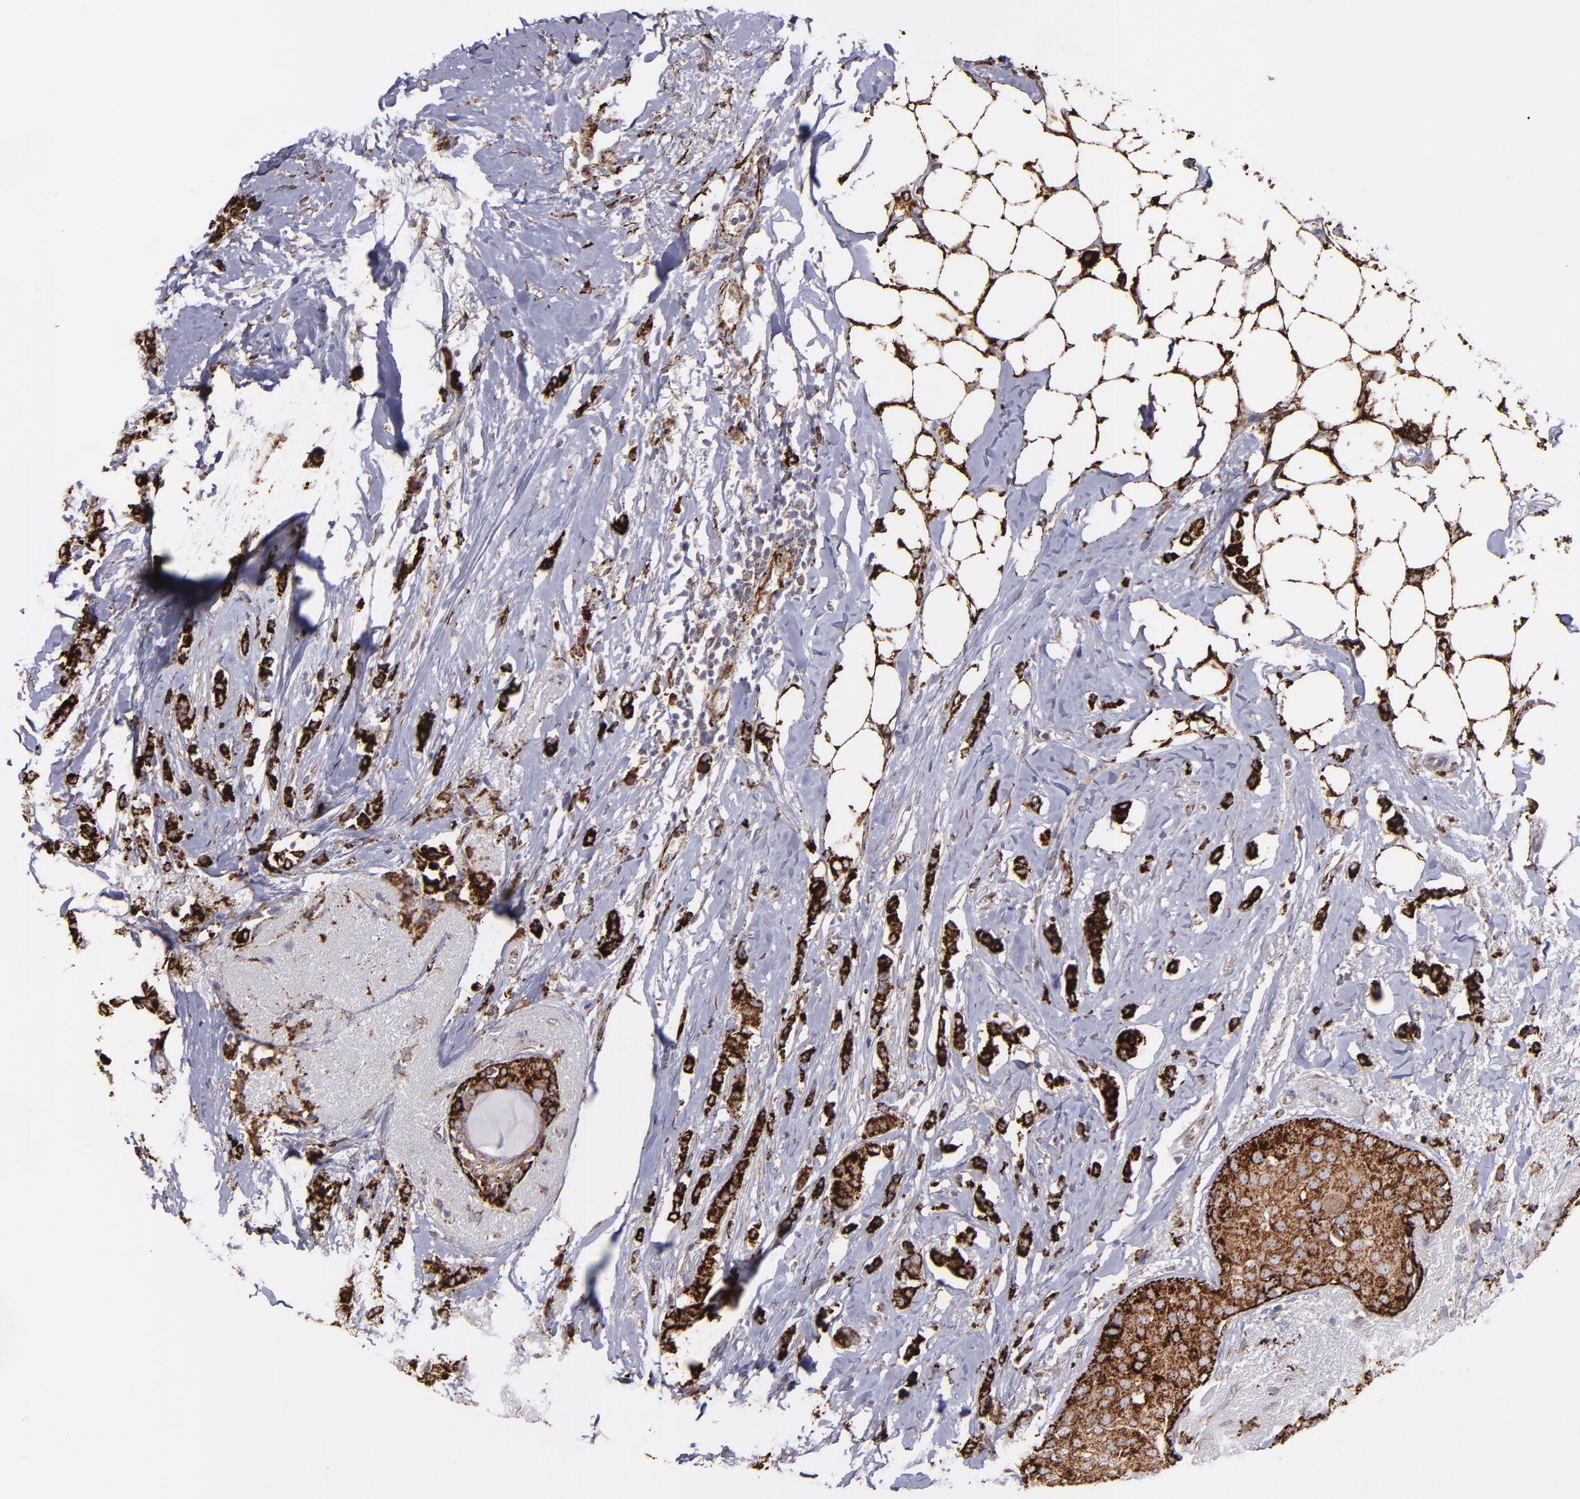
{"staining": {"intensity": "strong", "quantity": ">75%", "location": "cytoplasmic/membranous"}, "tissue": "breast cancer", "cell_type": "Tumor cells", "image_type": "cancer", "snomed": [{"axis": "morphology", "description": "Lobular carcinoma"}, {"axis": "topography", "description": "Breast"}], "caption": "A brown stain labels strong cytoplasmic/membranous positivity of a protein in human breast cancer (lobular carcinoma) tumor cells.", "gene": "MAOB", "patient": {"sex": "female", "age": 55}}